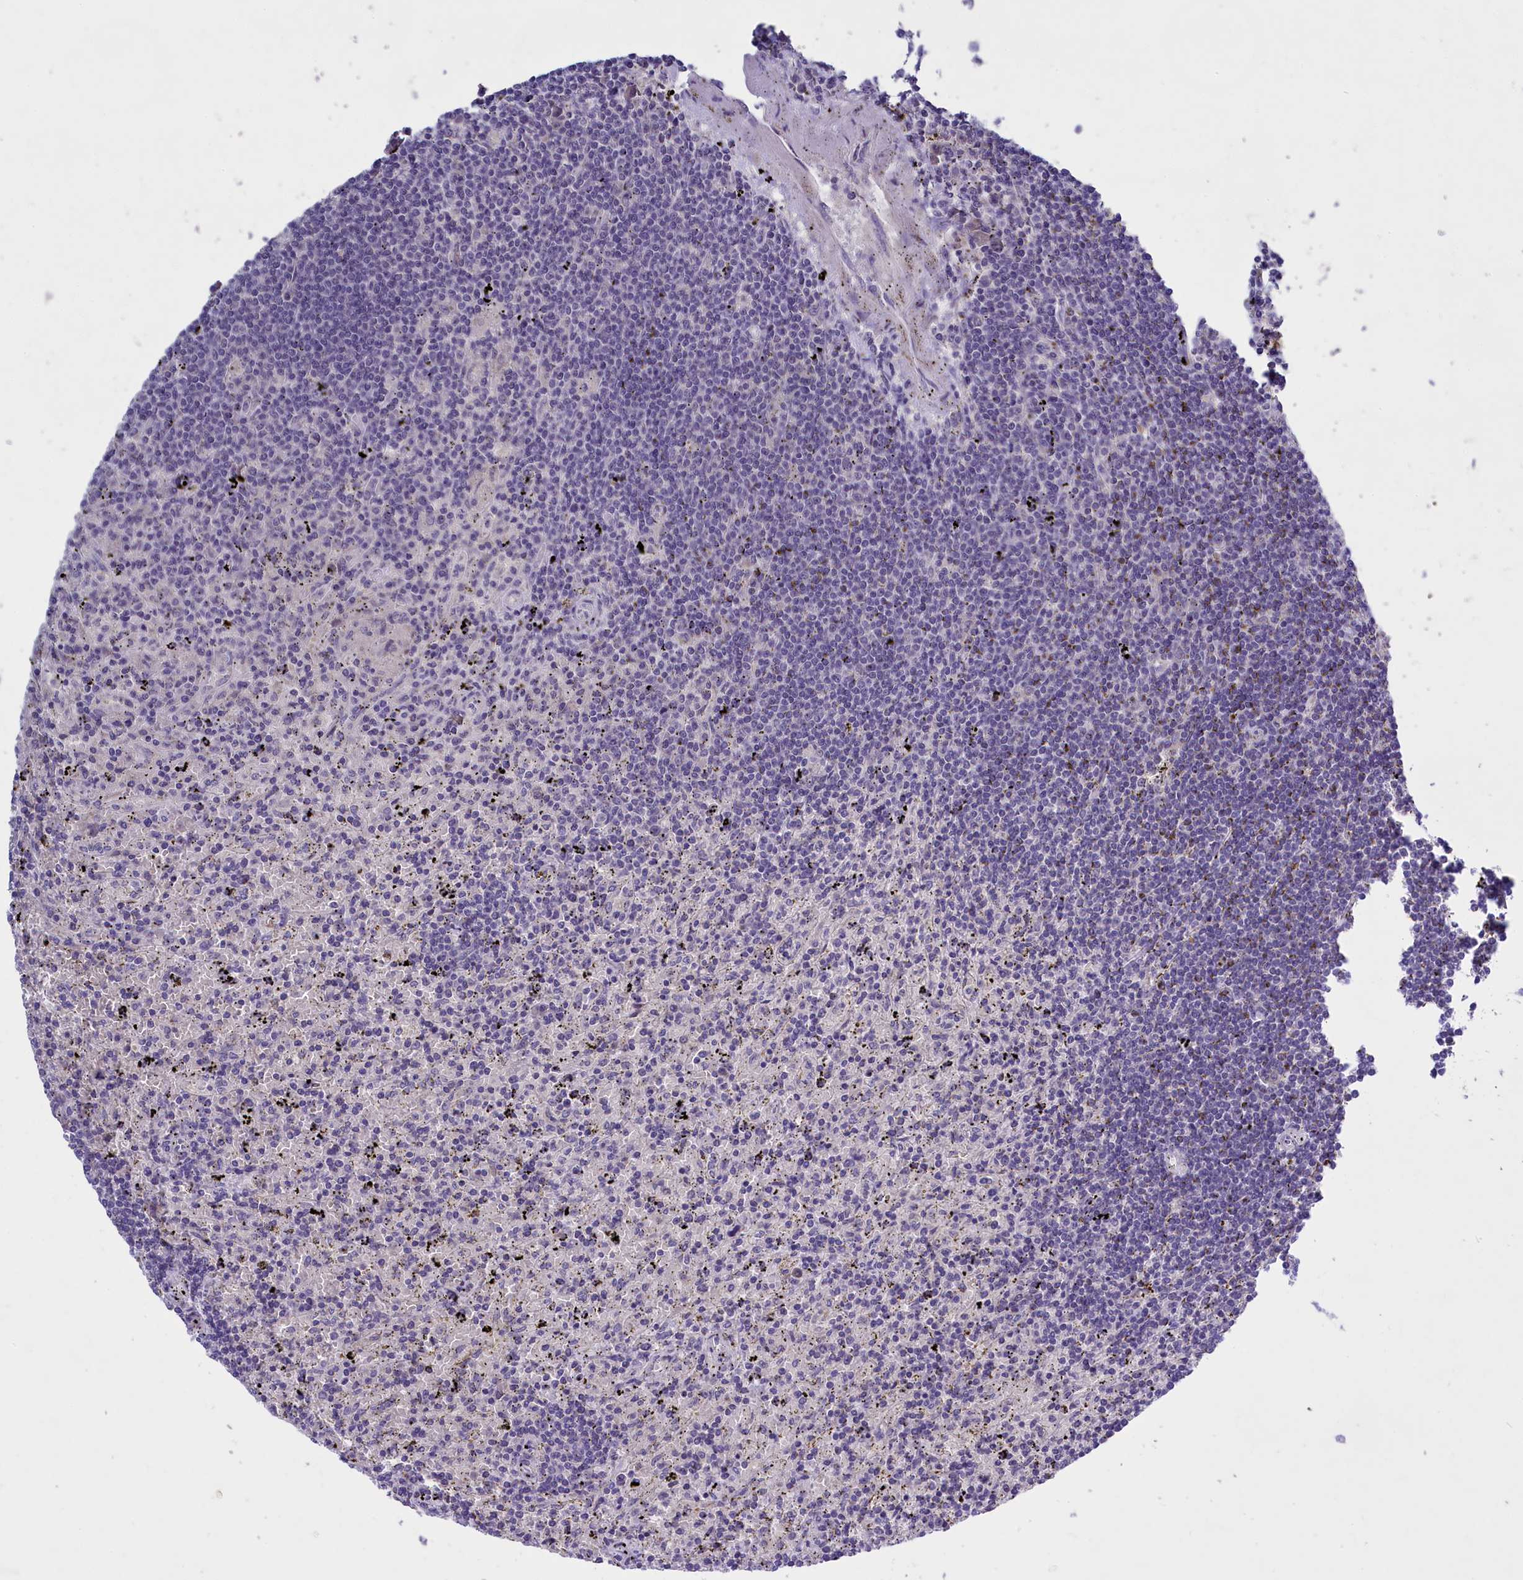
{"staining": {"intensity": "negative", "quantity": "none", "location": "none"}, "tissue": "lymphoma", "cell_type": "Tumor cells", "image_type": "cancer", "snomed": [{"axis": "morphology", "description": "Malignant lymphoma, non-Hodgkin's type, Low grade"}, {"axis": "topography", "description": "Spleen"}], "caption": "Image shows no protein expression in tumor cells of malignant lymphoma, non-Hodgkin's type (low-grade) tissue.", "gene": "ENPP6", "patient": {"sex": "male", "age": 76}}